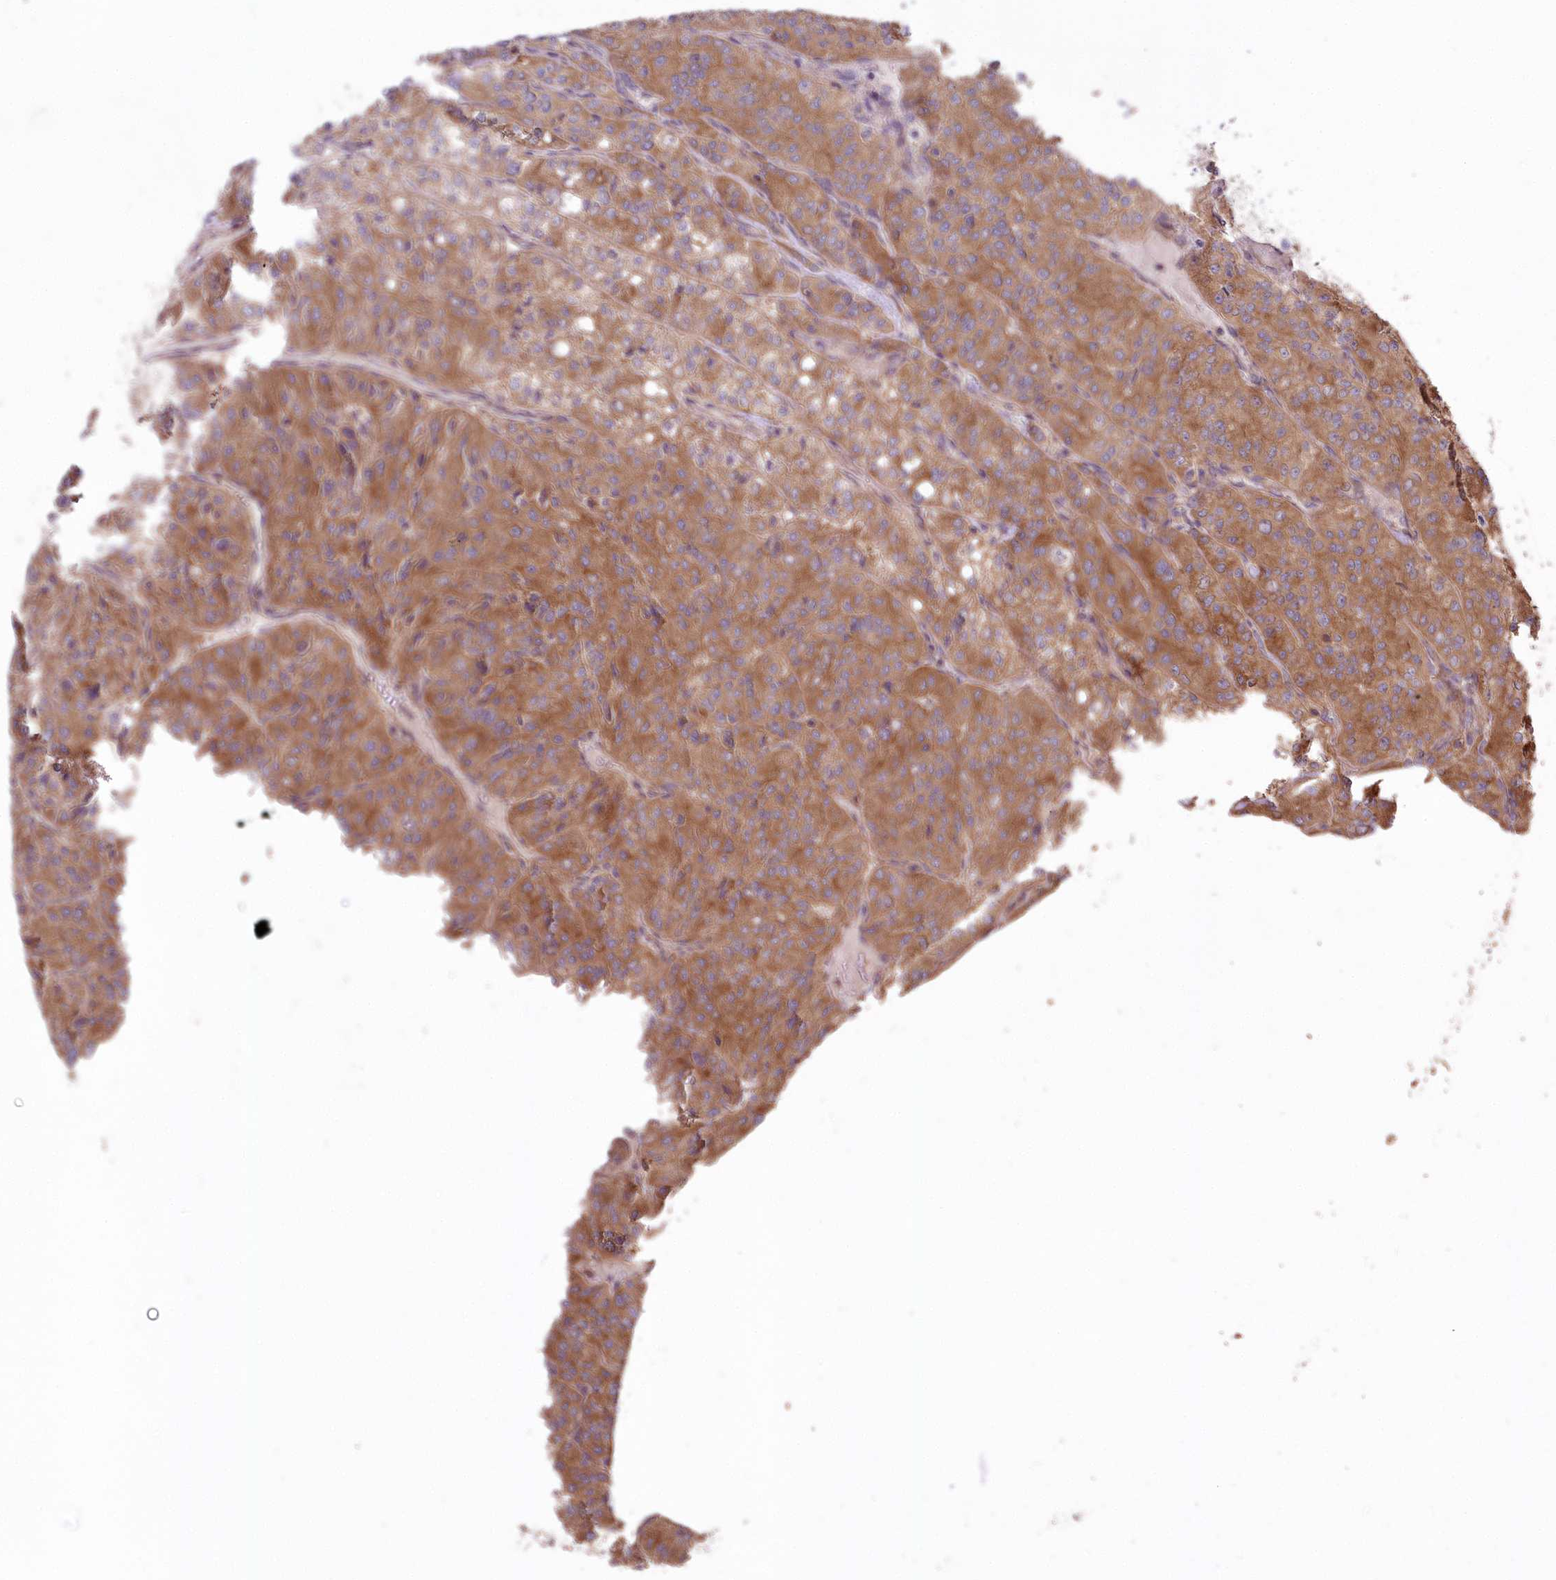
{"staining": {"intensity": "moderate", "quantity": ">75%", "location": "cytoplasmic/membranous"}, "tissue": "renal cancer", "cell_type": "Tumor cells", "image_type": "cancer", "snomed": [{"axis": "morphology", "description": "Adenocarcinoma, NOS"}, {"axis": "topography", "description": "Kidney"}], "caption": "The photomicrograph reveals a brown stain indicating the presence of a protein in the cytoplasmic/membranous of tumor cells in renal cancer.", "gene": "PRSS53", "patient": {"sex": "female", "age": 63}}